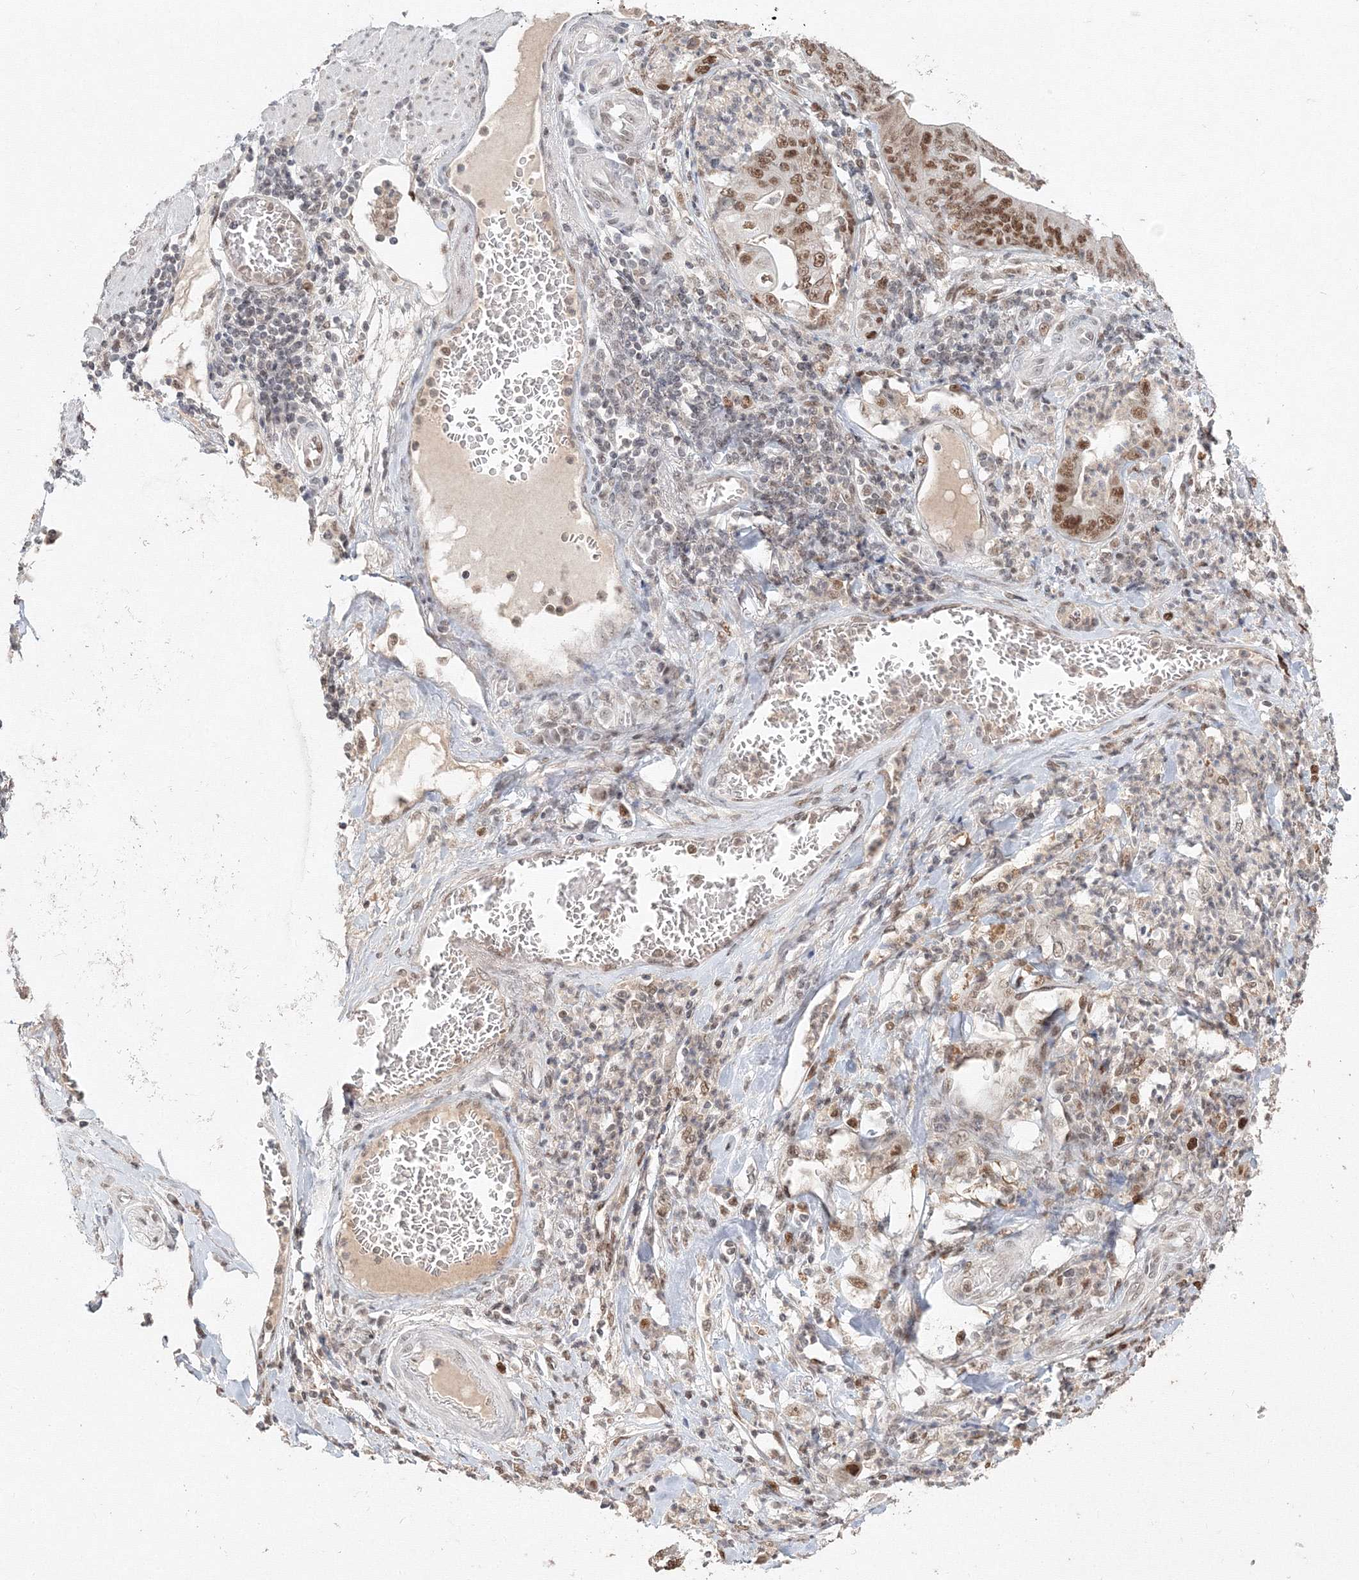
{"staining": {"intensity": "moderate", "quantity": ">75%", "location": "nuclear"}, "tissue": "stomach cancer", "cell_type": "Tumor cells", "image_type": "cancer", "snomed": [{"axis": "morphology", "description": "Adenocarcinoma, NOS"}, {"axis": "topography", "description": "Stomach"}], "caption": "Stomach adenocarcinoma stained with immunohistochemistry (IHC) demonstrates moderate nuclear expression in about >75% of tumor cells.", "gene": "IWS1", "patient": {"sex": "female", "age": 73}}